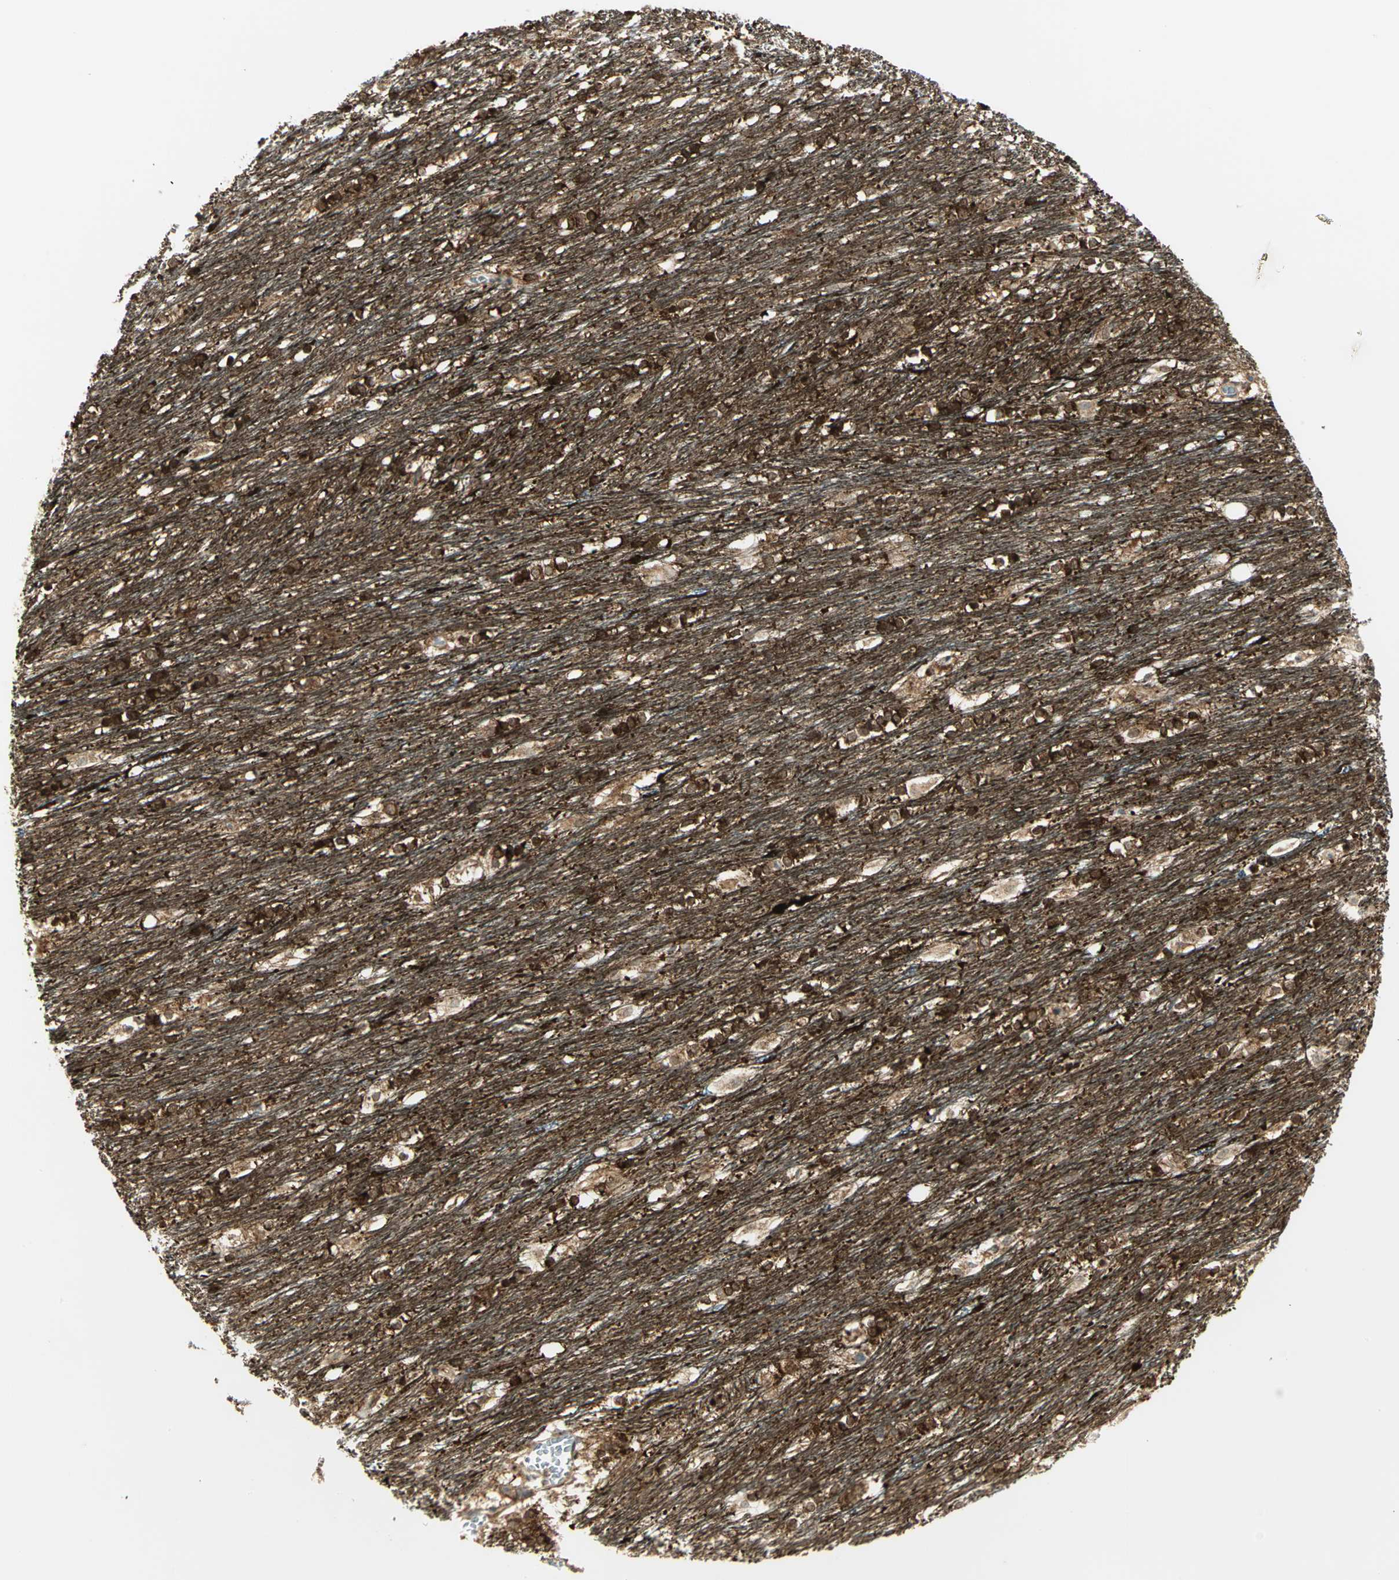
{"staining": {"intensity": "strong", "quantity": ">75%", "location": "cytoplasmic/membranous"}, "tissue": "caudate", "cell_type": "Glial cells", "image_type": "normal", "snomed": [{"axis": "morphology", "description": "Normal tissue, NOS"}, {"axis": "topography", "description": "Lateral ventricle wall"}], "caption": "Immunohistochemistry (IHC) histopathology image of benign caudate stained for a protein (brown), which exhibits high levels of strong cytoplasmic/membranous staining in about >75% of glial cells.", "gene": "MAPK8IP3", "patient": {"sex": "female", "age": 19}}